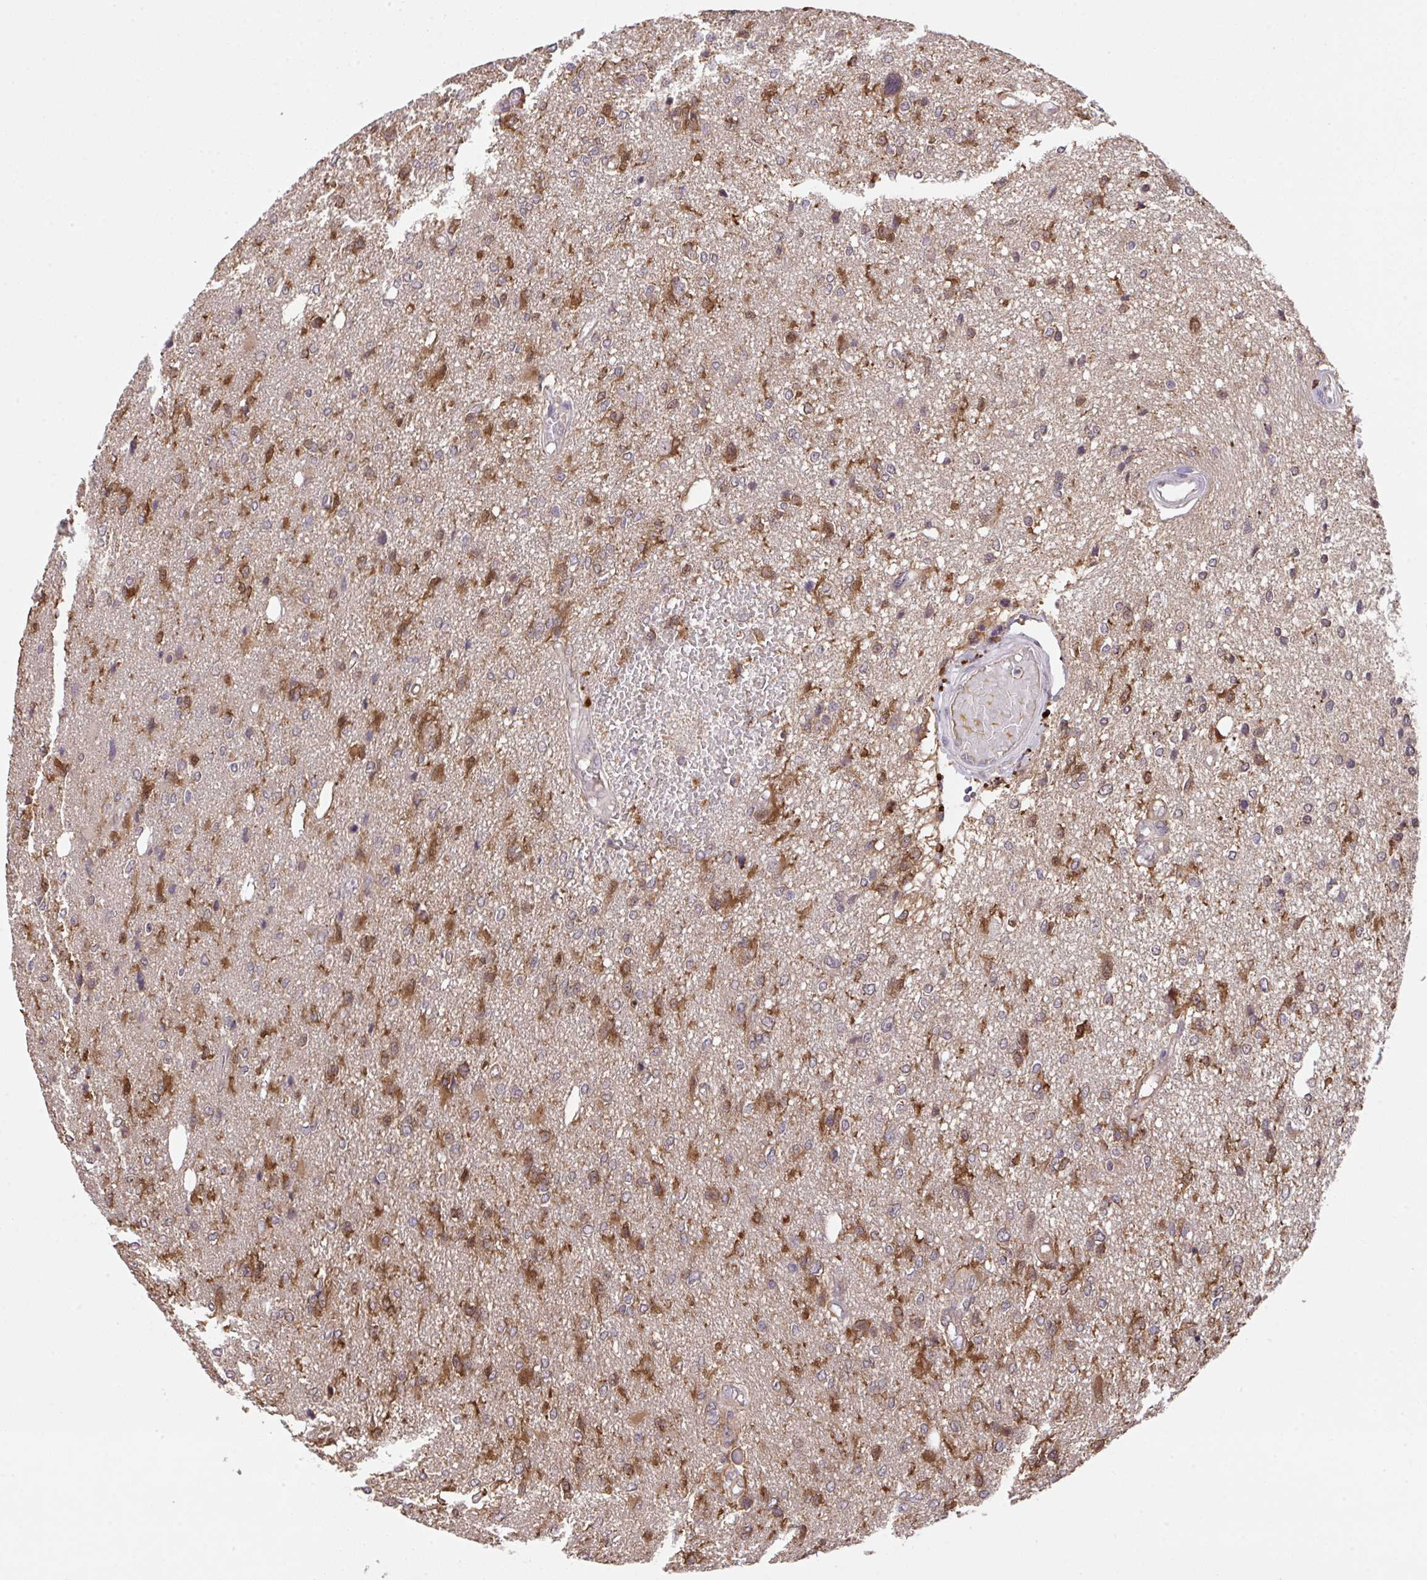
{"staining": {"intensity": "moderate", "quantity": ">75%", "location": "cytoplasmic/membranous"}, "tissue": "glioma", "cell_type": "Tumor cells", "image_type": "cancer", "snomed": [{"axis": "morphology", "description": "Glioma, malignant, Low grade"}, {"axis": "topography", "description": "Brain"}], "caption": "Glioma stained with a brown dye demonstrates moderate cytoplasmic/membranous positive expression in approximately >75% of tumor cells.", "gene": "C12orf57", "patient": {"sex": "male", "age": 26}}